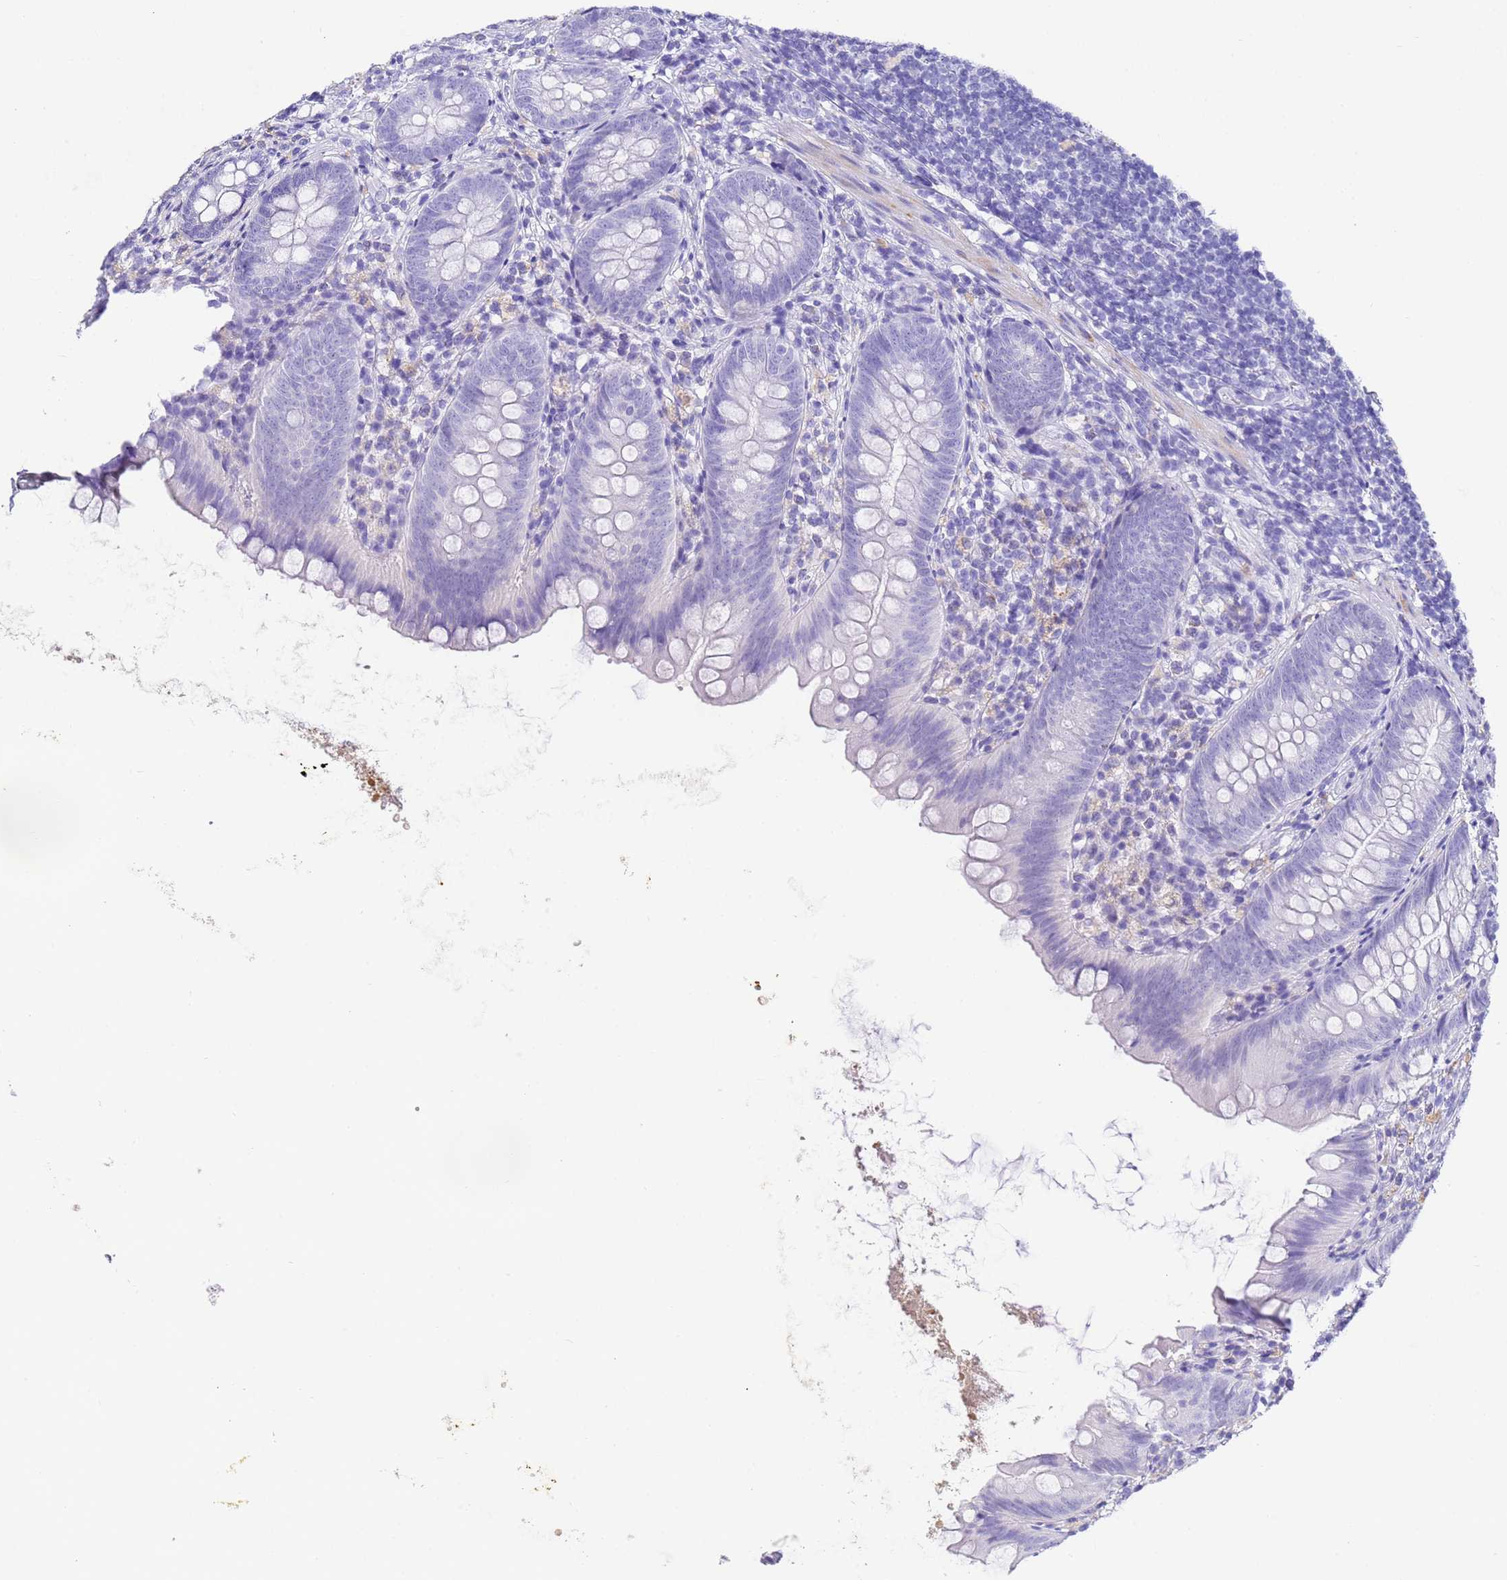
{"staining": {"intensity": "negative", "quantity": "none", "location": "none"}, "tissue": "appendix", "cell_type": "Glandular cells", "image_type": "normal", "snomed": [{"axis": "morphology", "description": "Normal tissue, NOS"}, {"axis": "topography", "description": "Appendix"}], "caption": "Glandular cells show no significant expression in unremarkable appendix. (DAB (3,3'-diaminobenzidine) immunohistochemistry, high magnification).", "gene": "CFHR1", "patient": {"sex": "female", "age": 62}}